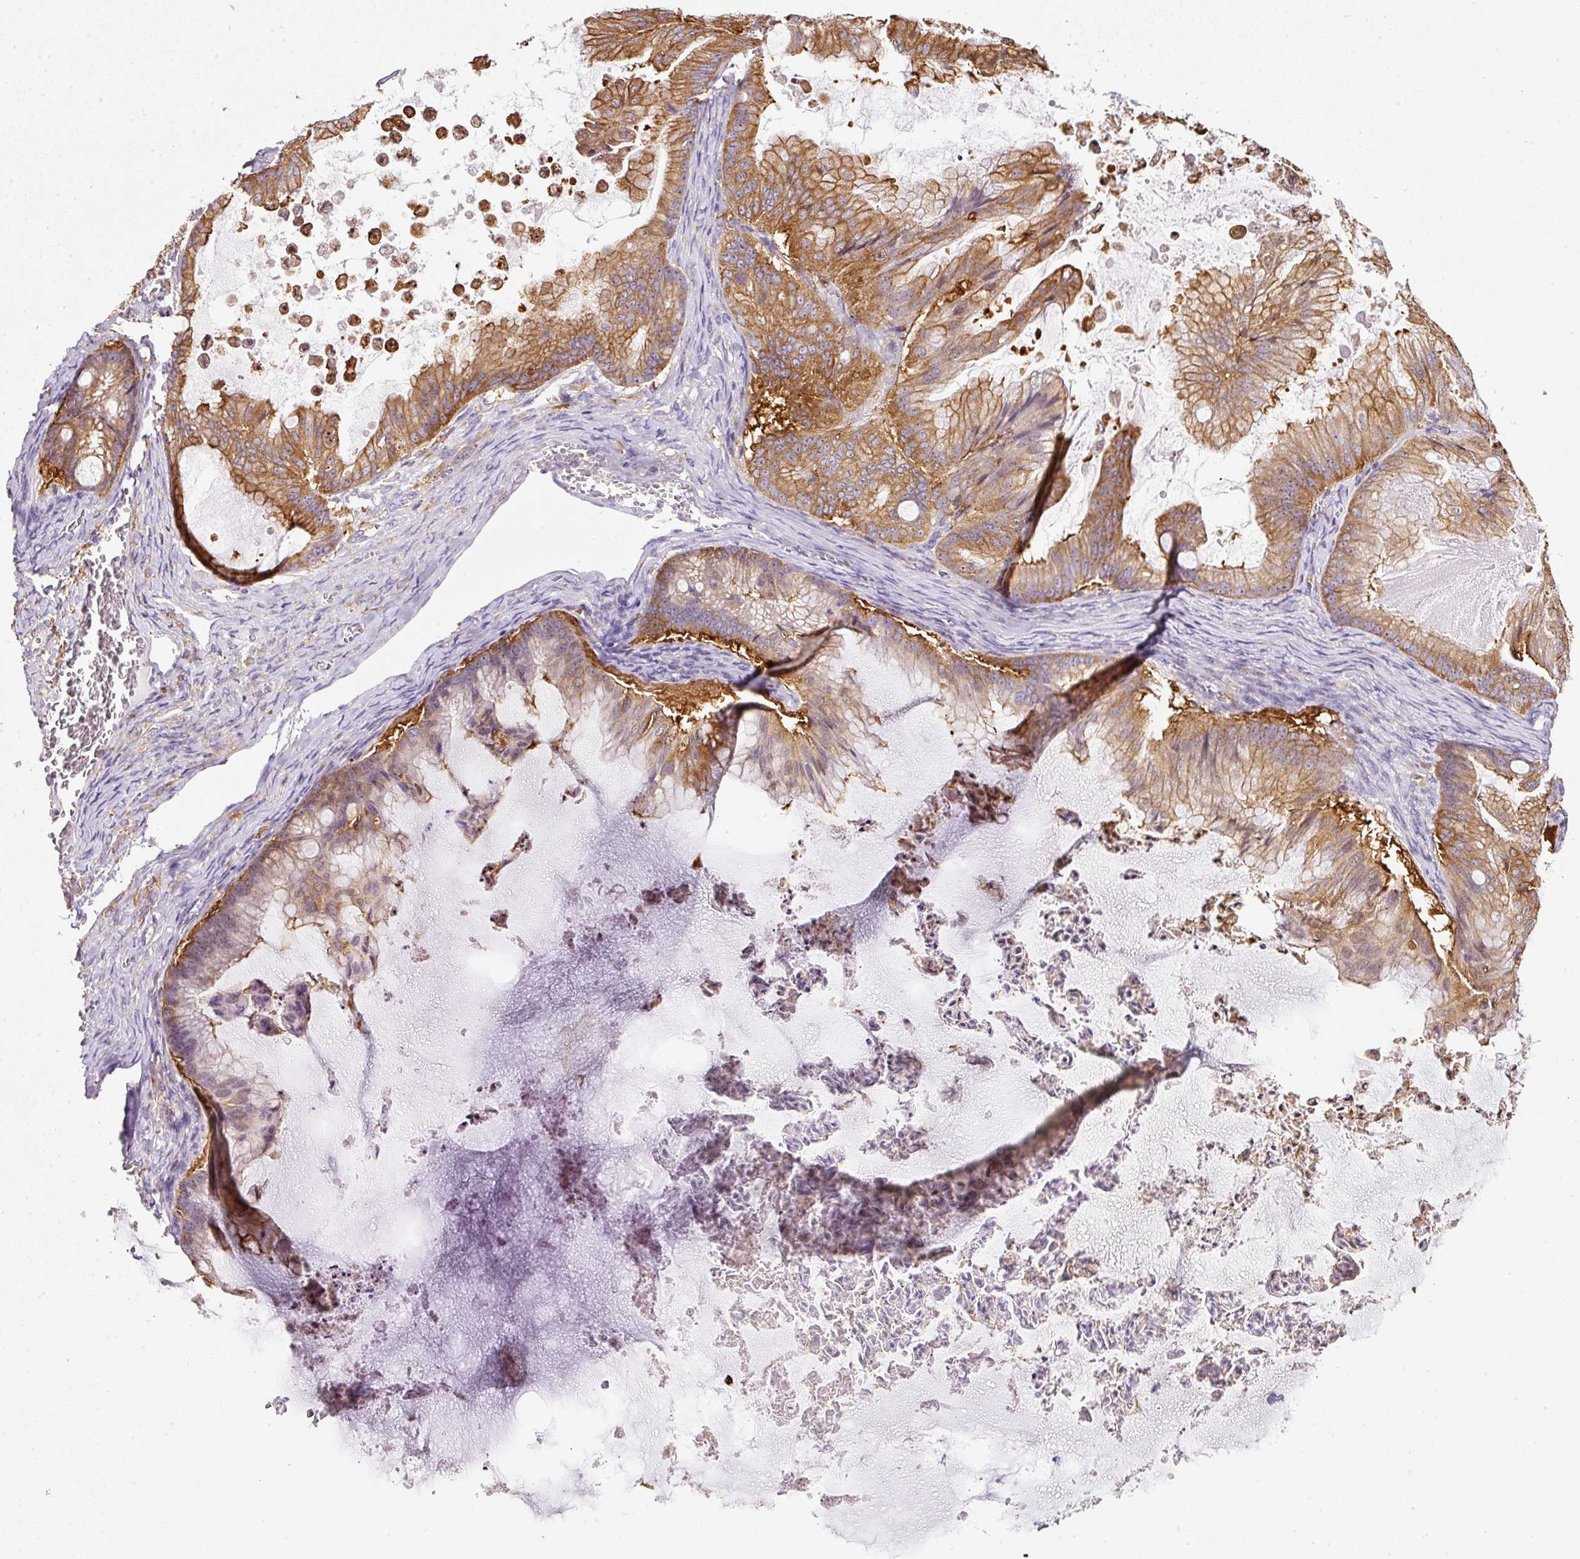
{"staining": {"intensity": "moderate", "quantity": ">75%", "location": "cytoplasmic/membranous"}, "tissue": "ovarian cancer", "cell_type": "Tumor cells", "image_type": "cancer", "snomed": [{"axis": "morphology", "description": "Cystadenocarcinoma, mucinous, NOS"}, {"axis": "topography", "description": "Ovary"}], "caption": "DAB (3,3'-diaminobenzidine) immunohistochemical staining of human ovarian cancer reveals moderate cytoplasmic/membranous protein positivity in approximately >75% of tumor cells. The staining is performed using DAB (3,3'-diaminobenzidine) brown chromogen to label protein expression. The nuclei are counter-stained blue using hematoxylin.", "gene": "SCNM1", "patient": {"sex": "female", "age": 71}}